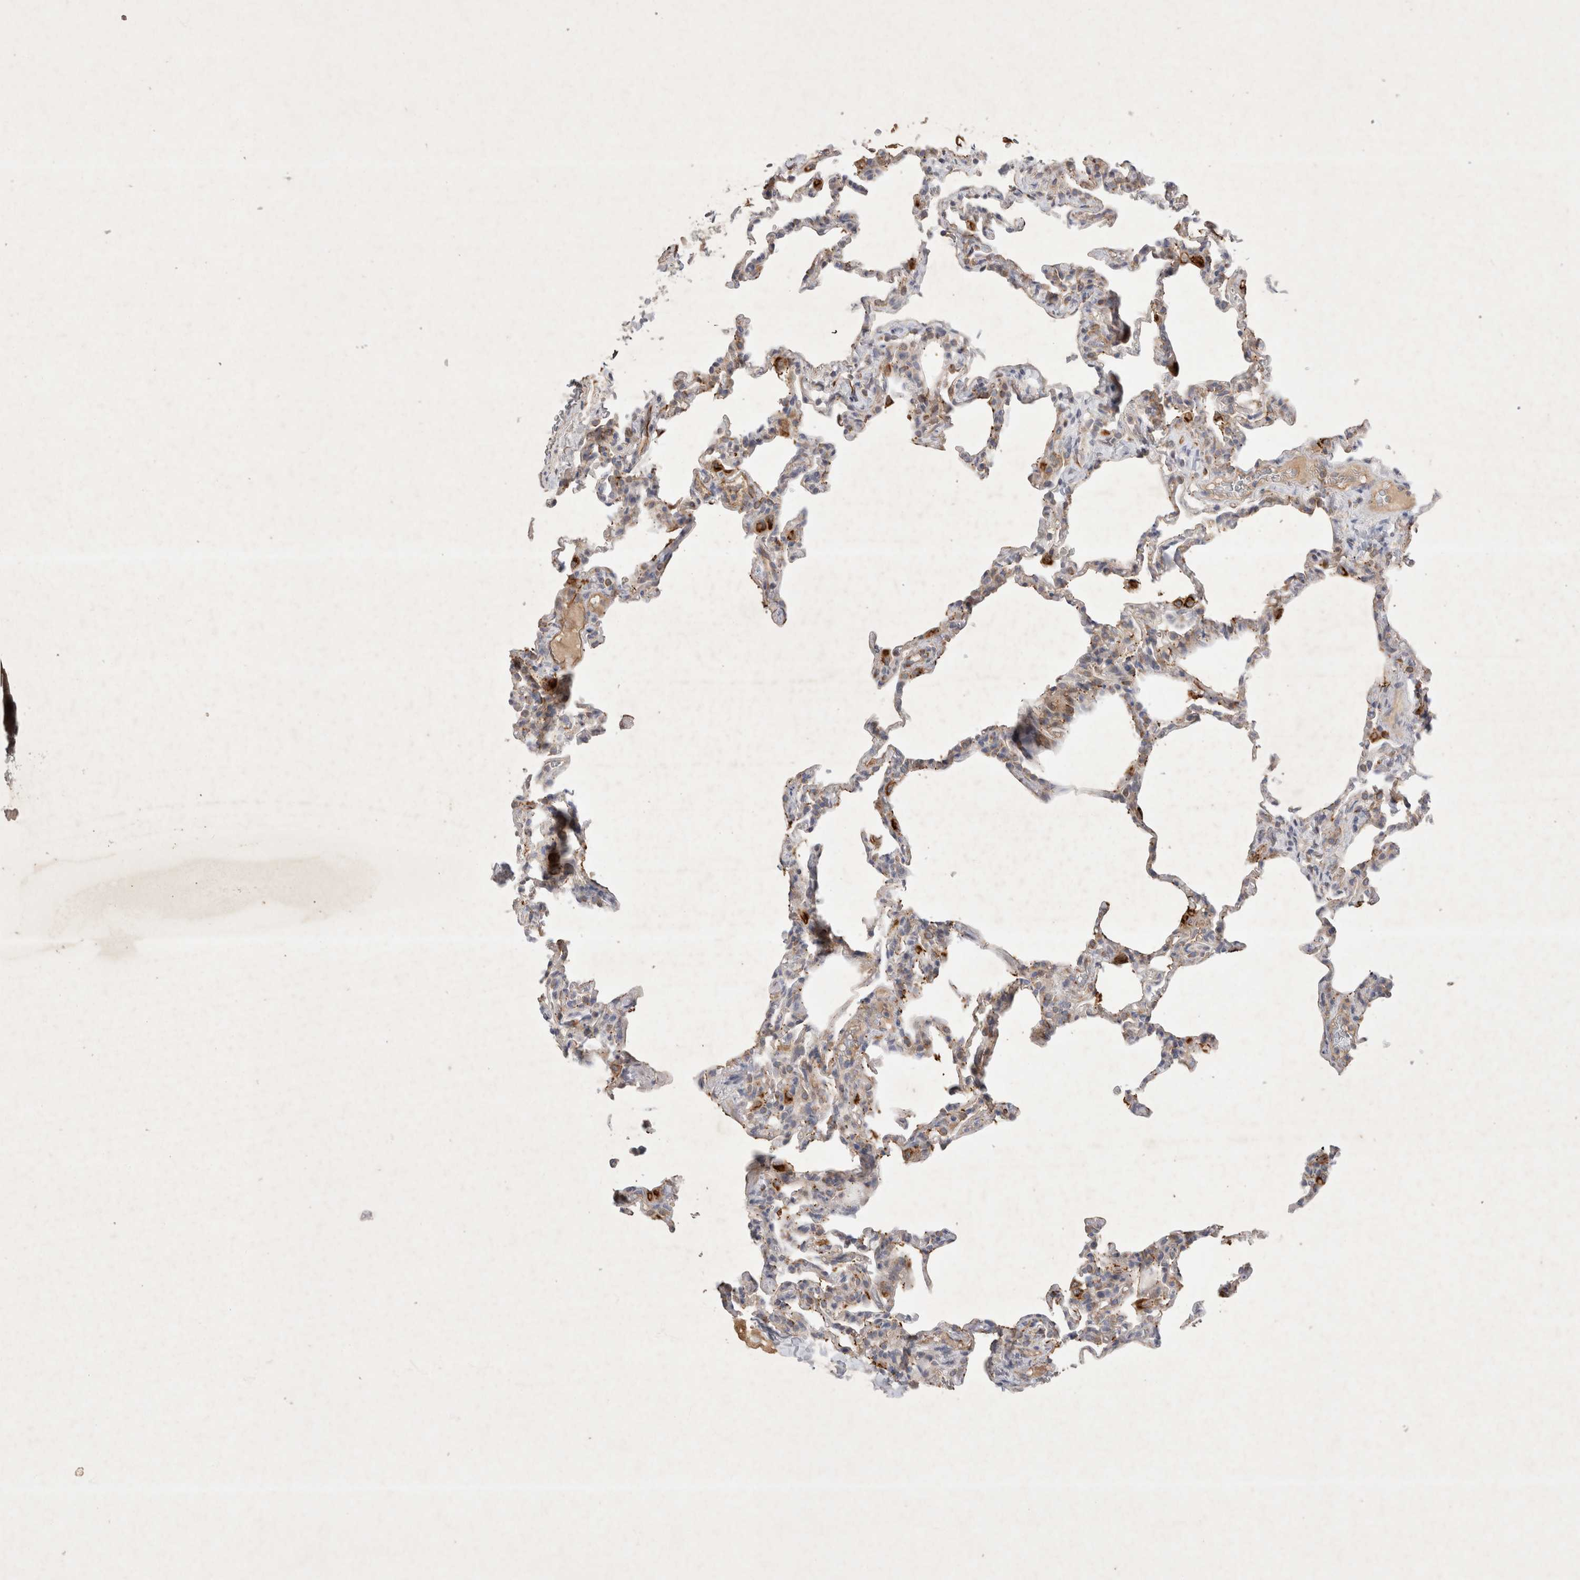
{"staining": {"intensity": "weak", "quantity": "<25%", "location": "cytoplasmic/membranous"}, "tissue": "lung", "cell_type": "Alveolar cells", "image_type": "normal", "snomed": [{"axis": "morphology", "description": "Normal tissue, NOS"}, {"axis": "topography", "description": "Lung"}], "caption": "This is an immunohistochemistry (IHC) photomicrograph of benign lung. There is no staining in alveolar cells.", "gene": "NMU", "patient": {"sex": "male", "age": 20}}